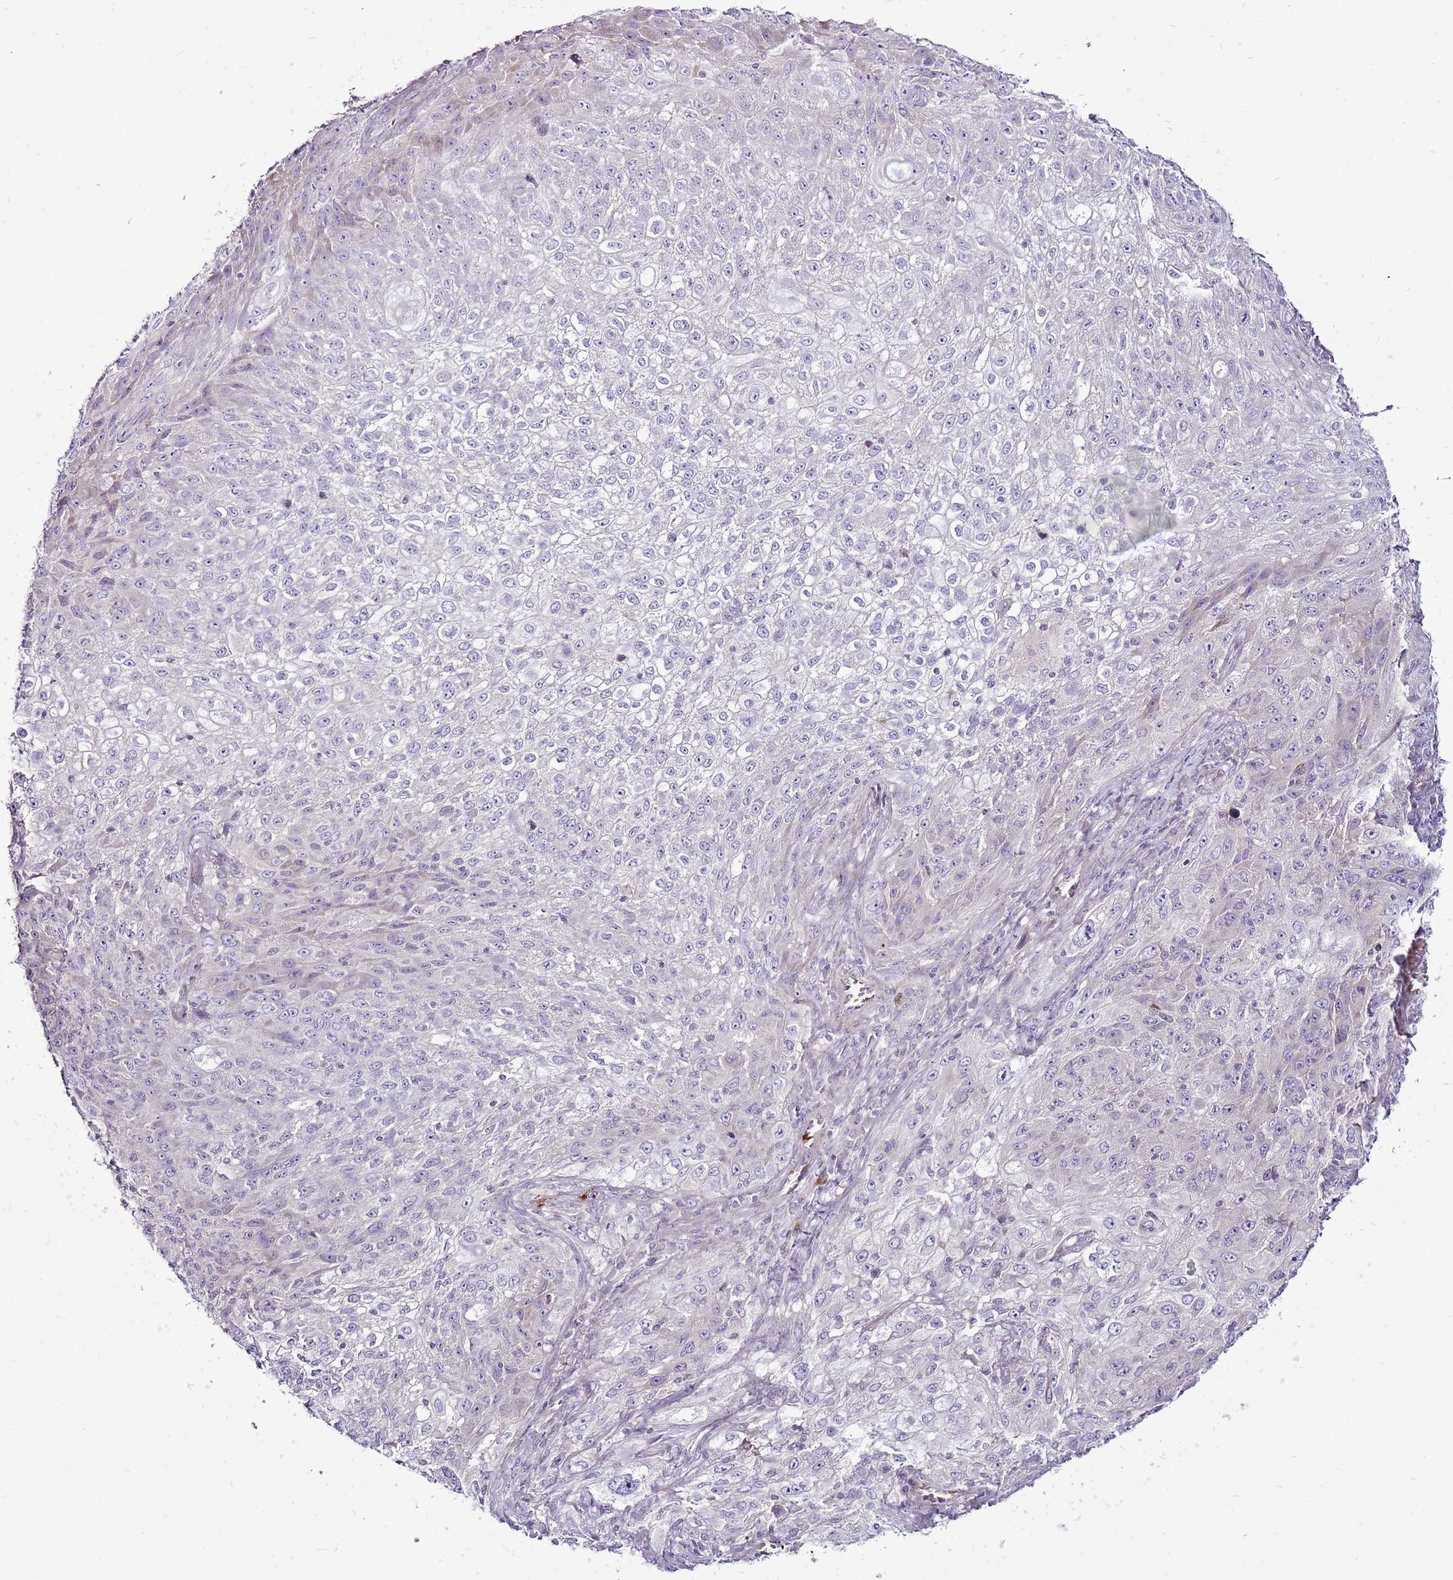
{"staining": {"intensity": "negative", "quantity": "none", "location": "none"}, "tissue": "lung cancer", "cell_type": "Tumor cells", "image_type": "cancer", "snomed": [{"axis": "morphology", "description": "Squamous cell carcinoma, NOS"}, {"axis": "topography", "description": "Lung"}], "caption": "The photomicrograph shows no staining of tumor cells in squamous cell carcinoma (lung).", "gene": "CHAC2", "patient": {"sex": "female", "age": 69}}